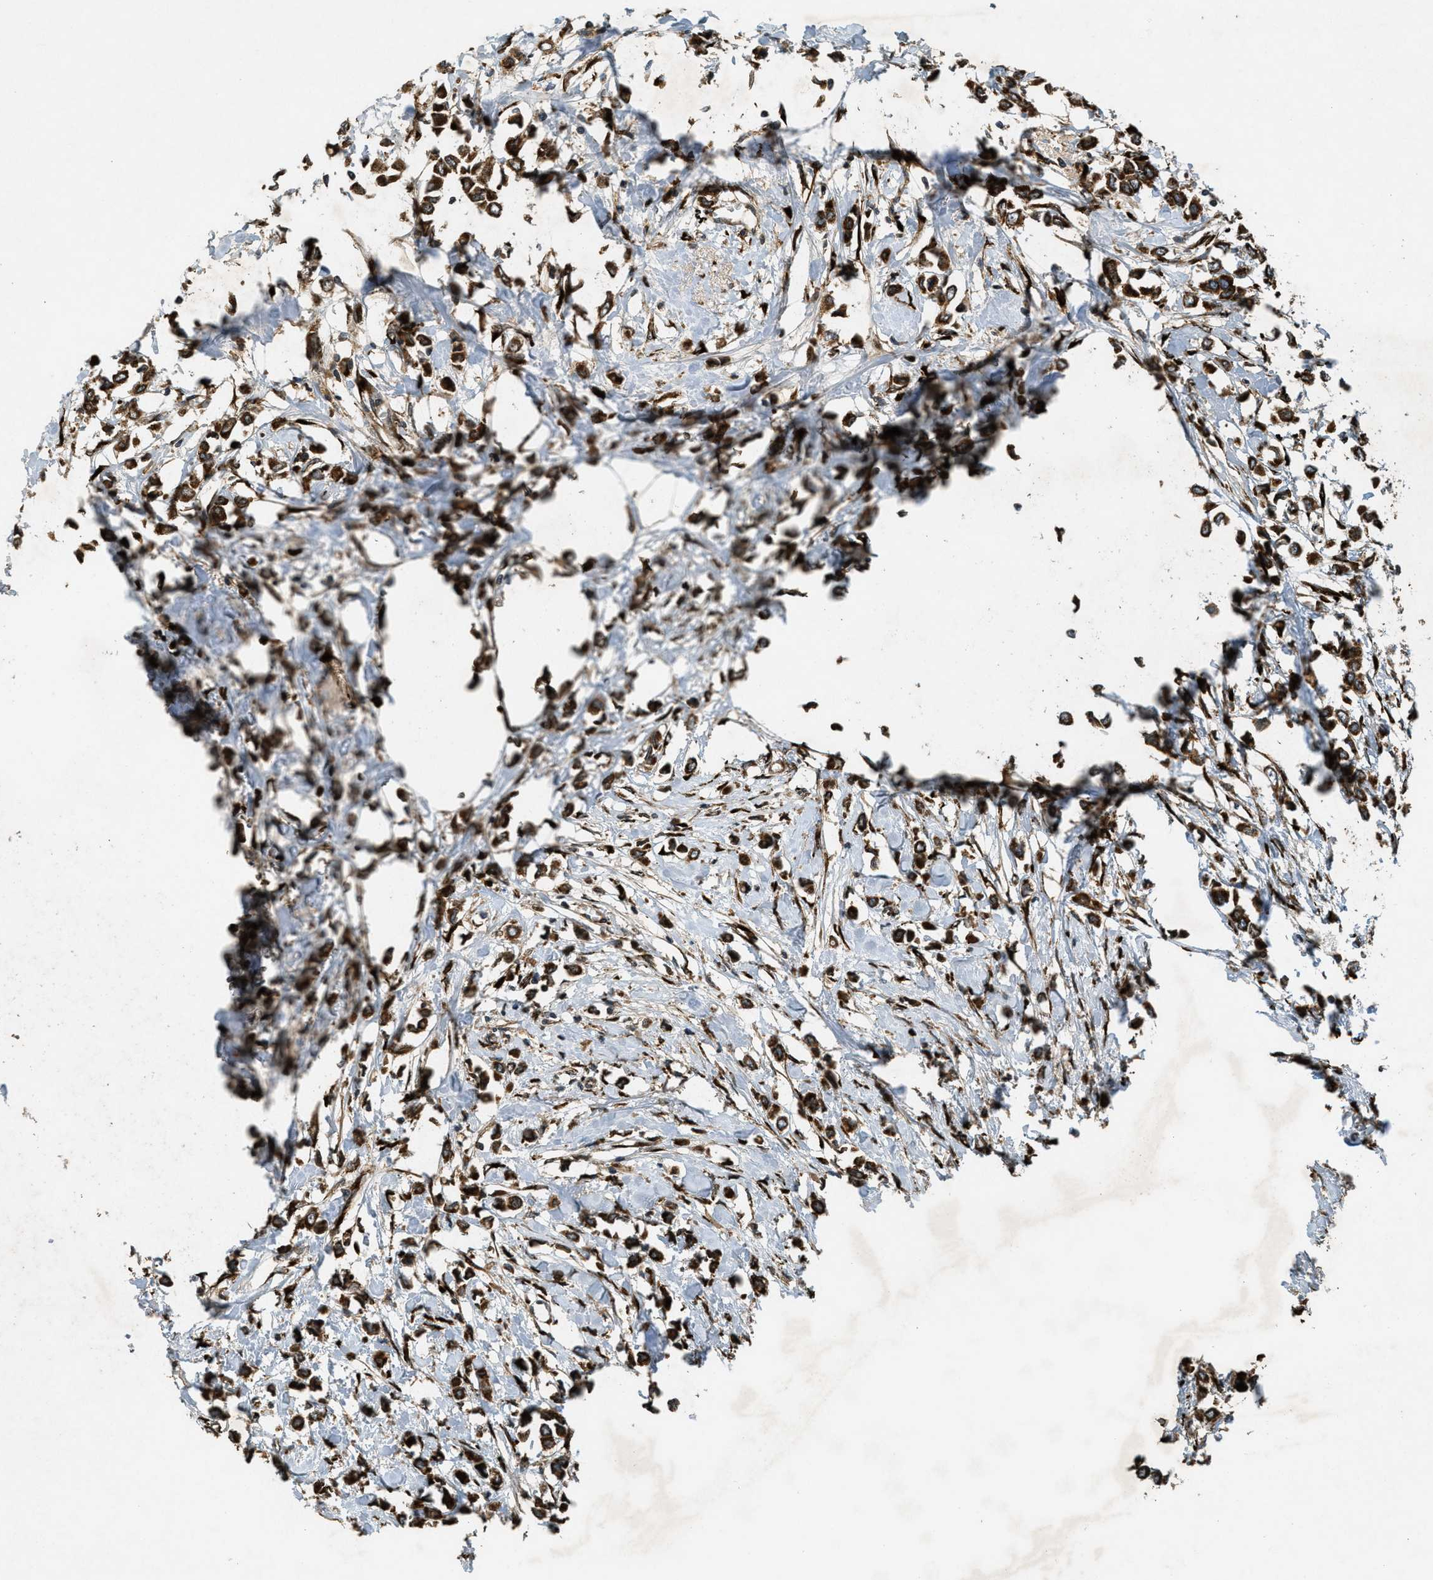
{"staining": {"intensity": "strong", "quantity": ">75%", "location": "cytoplasmic/membranous"}, "tissue": "breast cancer", "cell_type": "Tumor cells", "image_type": "cancer", "snomed": [{"axis": "morphology", "description": "Lobular carcinoma"}, {"axis": "topography", "description": "Breast"}], "caption": "High-power microscopy captured an immunohistochemistry histopathology image of breast cancer, revealing strong cytoplasmic/membranous staining in about >75% of tumor cells.", "gene": "PCDH18", "patient": {"sex": "female", "age": 51}}